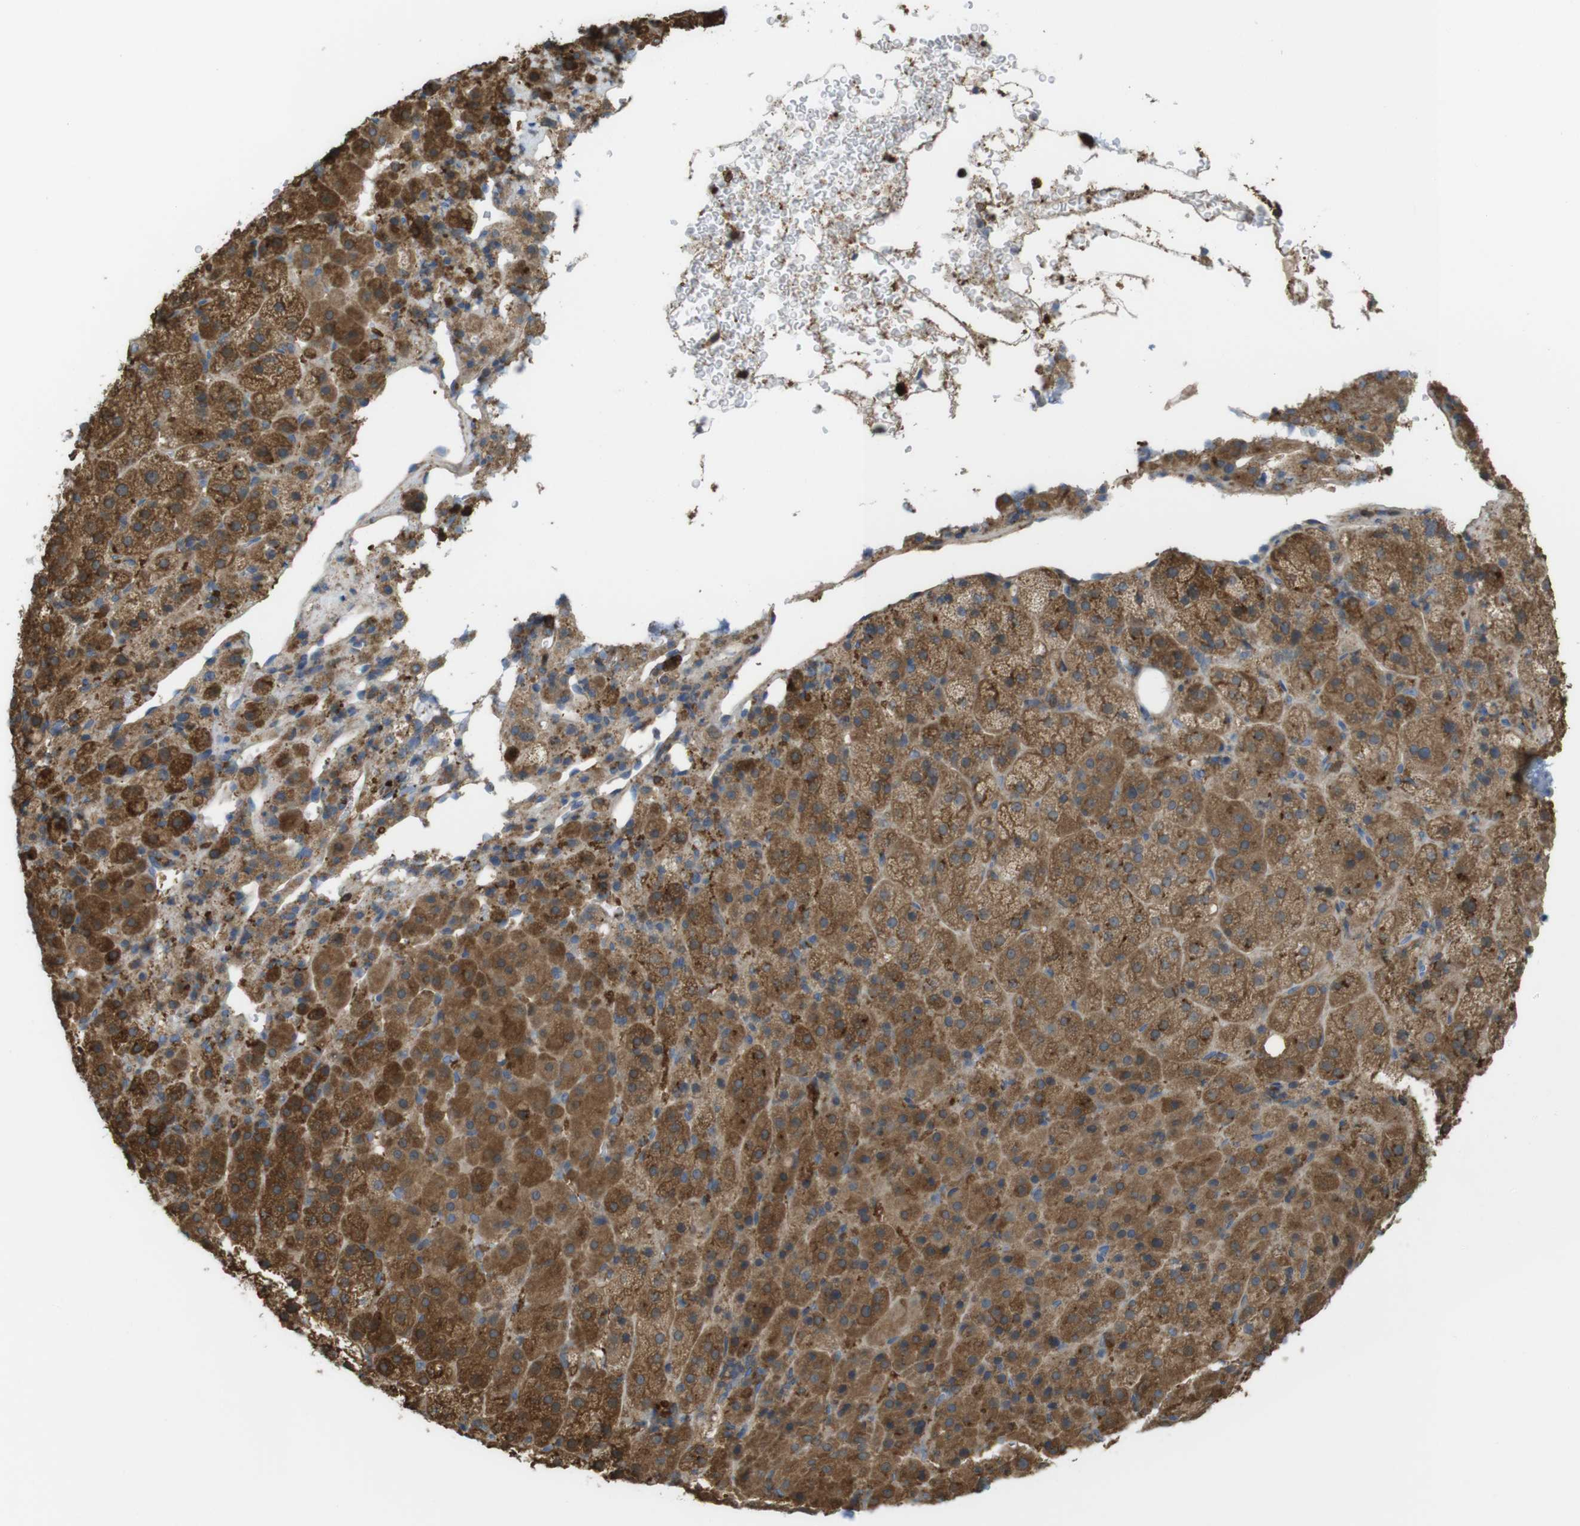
{"staining": {"intensity": "moderate", "quantity": ">75%", "location": "cytoplasmic/membranous"}, "tissue": "adrenal gland", "cell_type": "Glandular cells", "image_type": "normal", "snomed": [{"axis": "morphology", "description": "Normal tissue, NOS"}, {"axis": "topography", "description": "Adrenal gland"}], "caption": "IHC micrograph of unremarkable adrenal gland: adrenal gland stained using immunohistochemistry (IHC) demonstrates medium levels of moderate protein expression localized specifically in the cytoplasmic/membranous of glandular cells, appearing as a cytoplasmic/membranous brown color.", "gene": "PRKCD", "patient": {"sex": "female", "age": 57}}